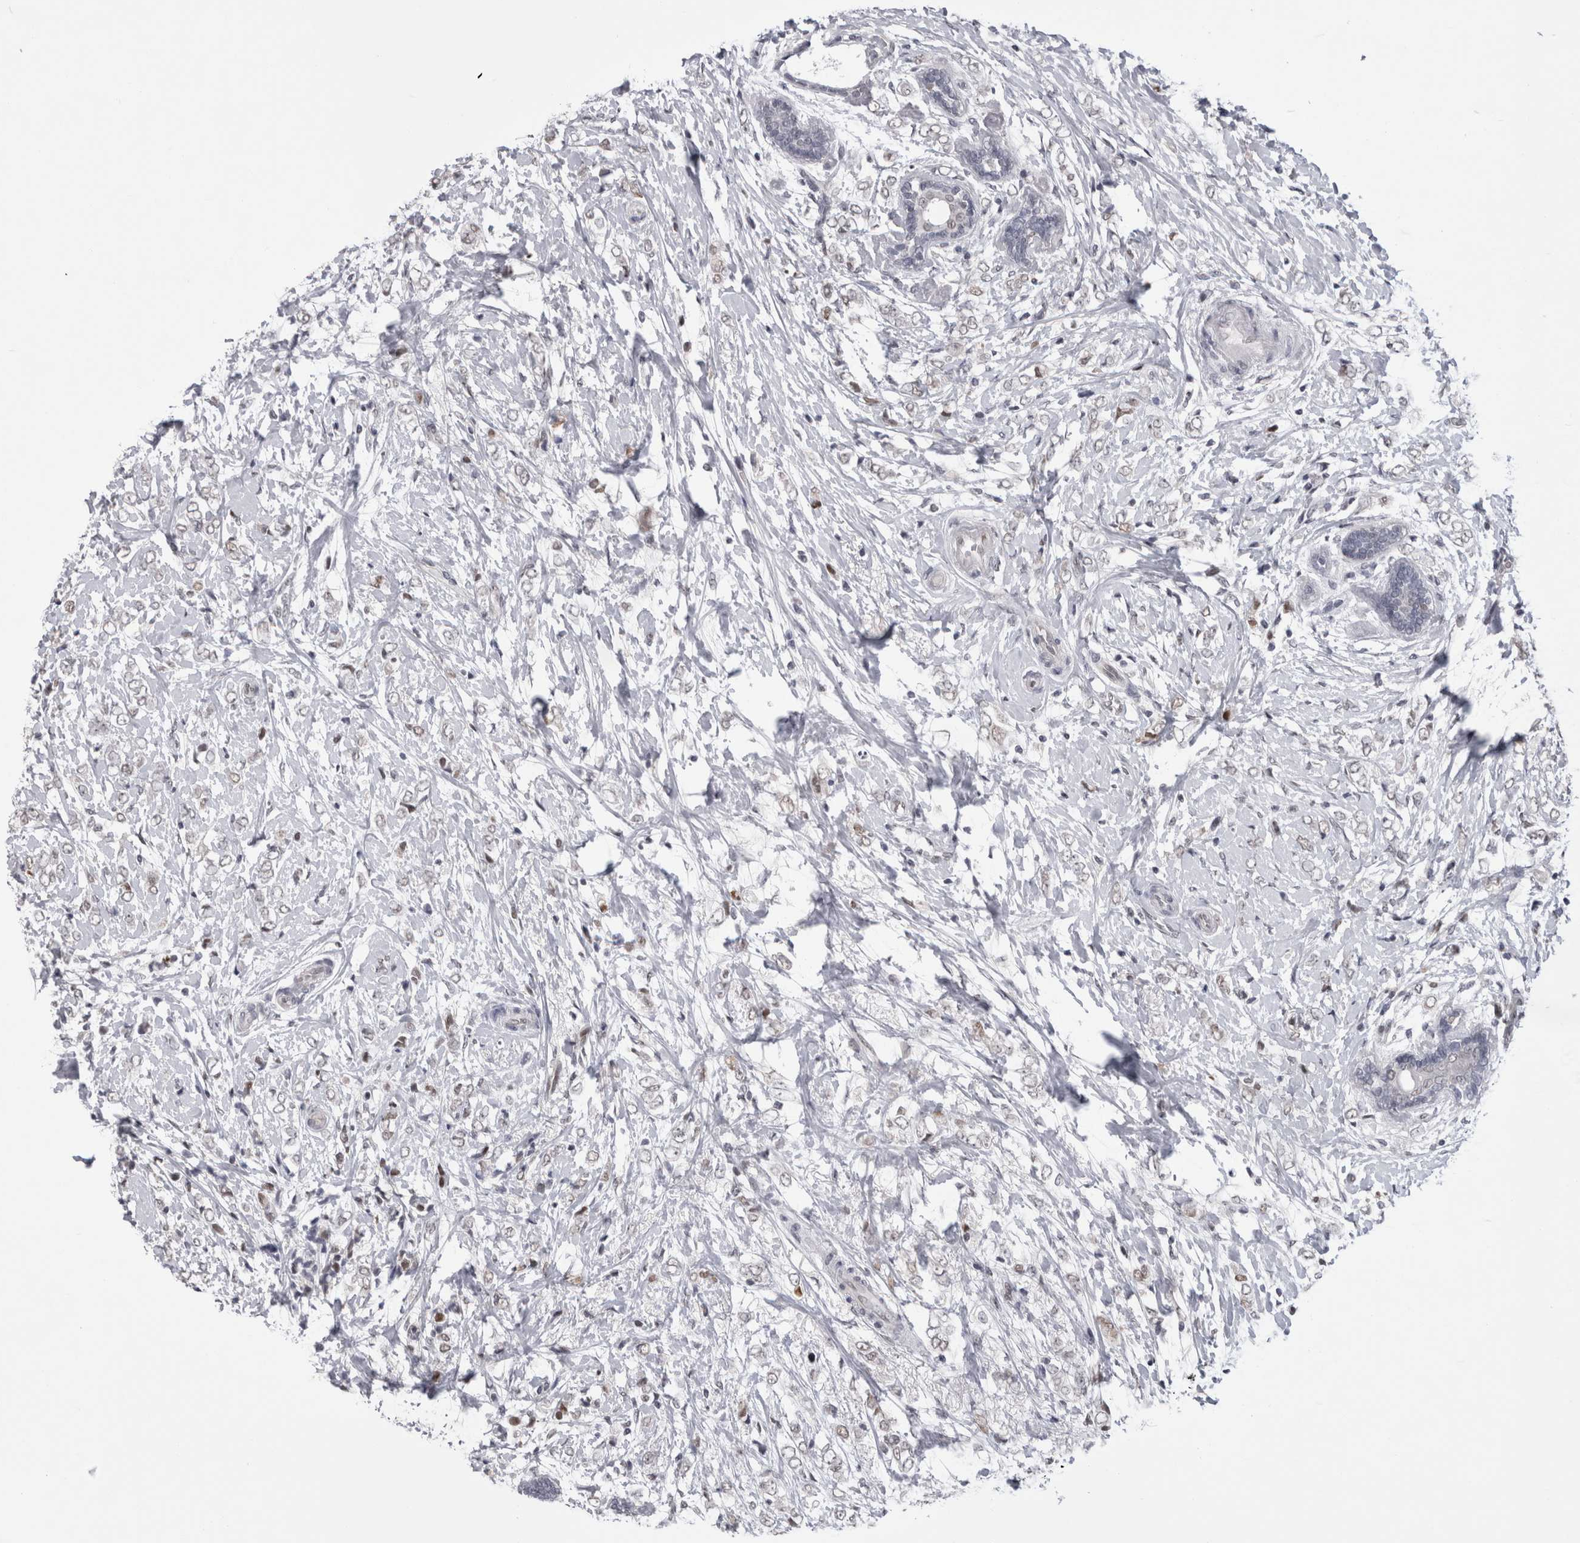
{"staining": {"intensity": "weak", "quantity": "<25%", "location": "nuclear"}, "tissue": "breast cancer", "cell_type": "Tumor cells", "image_type": "cancer", "snomed": [{"axis": "morphology", "description": "Normal tissue, NOS"}, {"axis": "morphology", "description": "Lobular carcinoma"}, {"axis": "topography", "description": "Breast"}], "caption": "Immunohistochemical staining of human breast cancer (lobular carcinoma) displays no significant staining in tumor cells.", "gene": "PSMB2", "patient": {"sex": "female", "age": 47}}